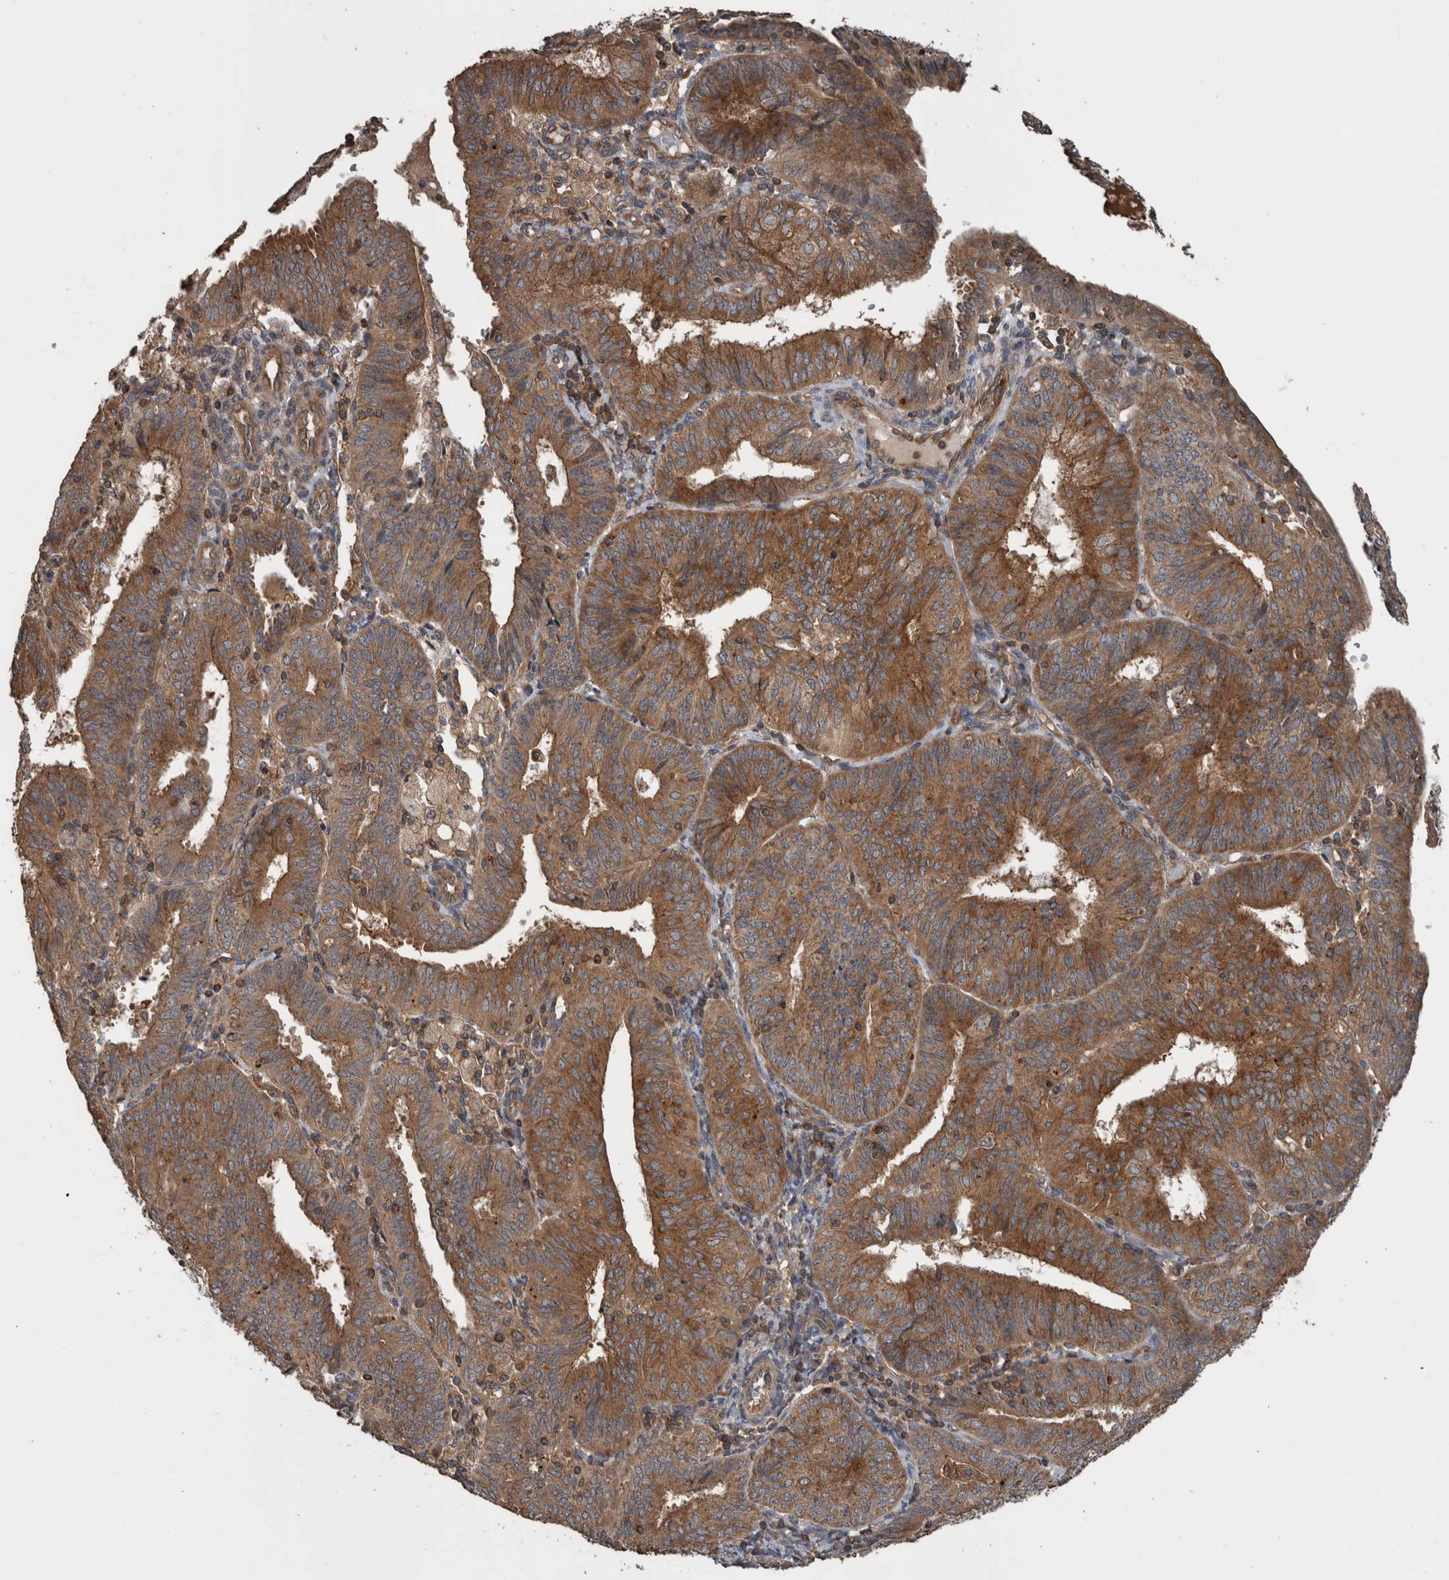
{"staining": {"intensity": "moderate", "quantity": ">75%", "location": "cytoplasmic/membranous"}, "tissue": "endometrial cancer", "cell_type": "Tumor cells", "image_type": "cancer", "snomed": [{"axis": "morphology", "description": "Adenocarcinoma, NOS"}, {"axis": "topography", "description": "Endometrium"}], "caption": "Endometrial cancer (adenocarcinoma) tissue shows moderate cytoplasmic/membranous expression in approximately >75% of tumor cells", "gene": "RIOK3", "patient": {"sex": "female", "age": 58}}